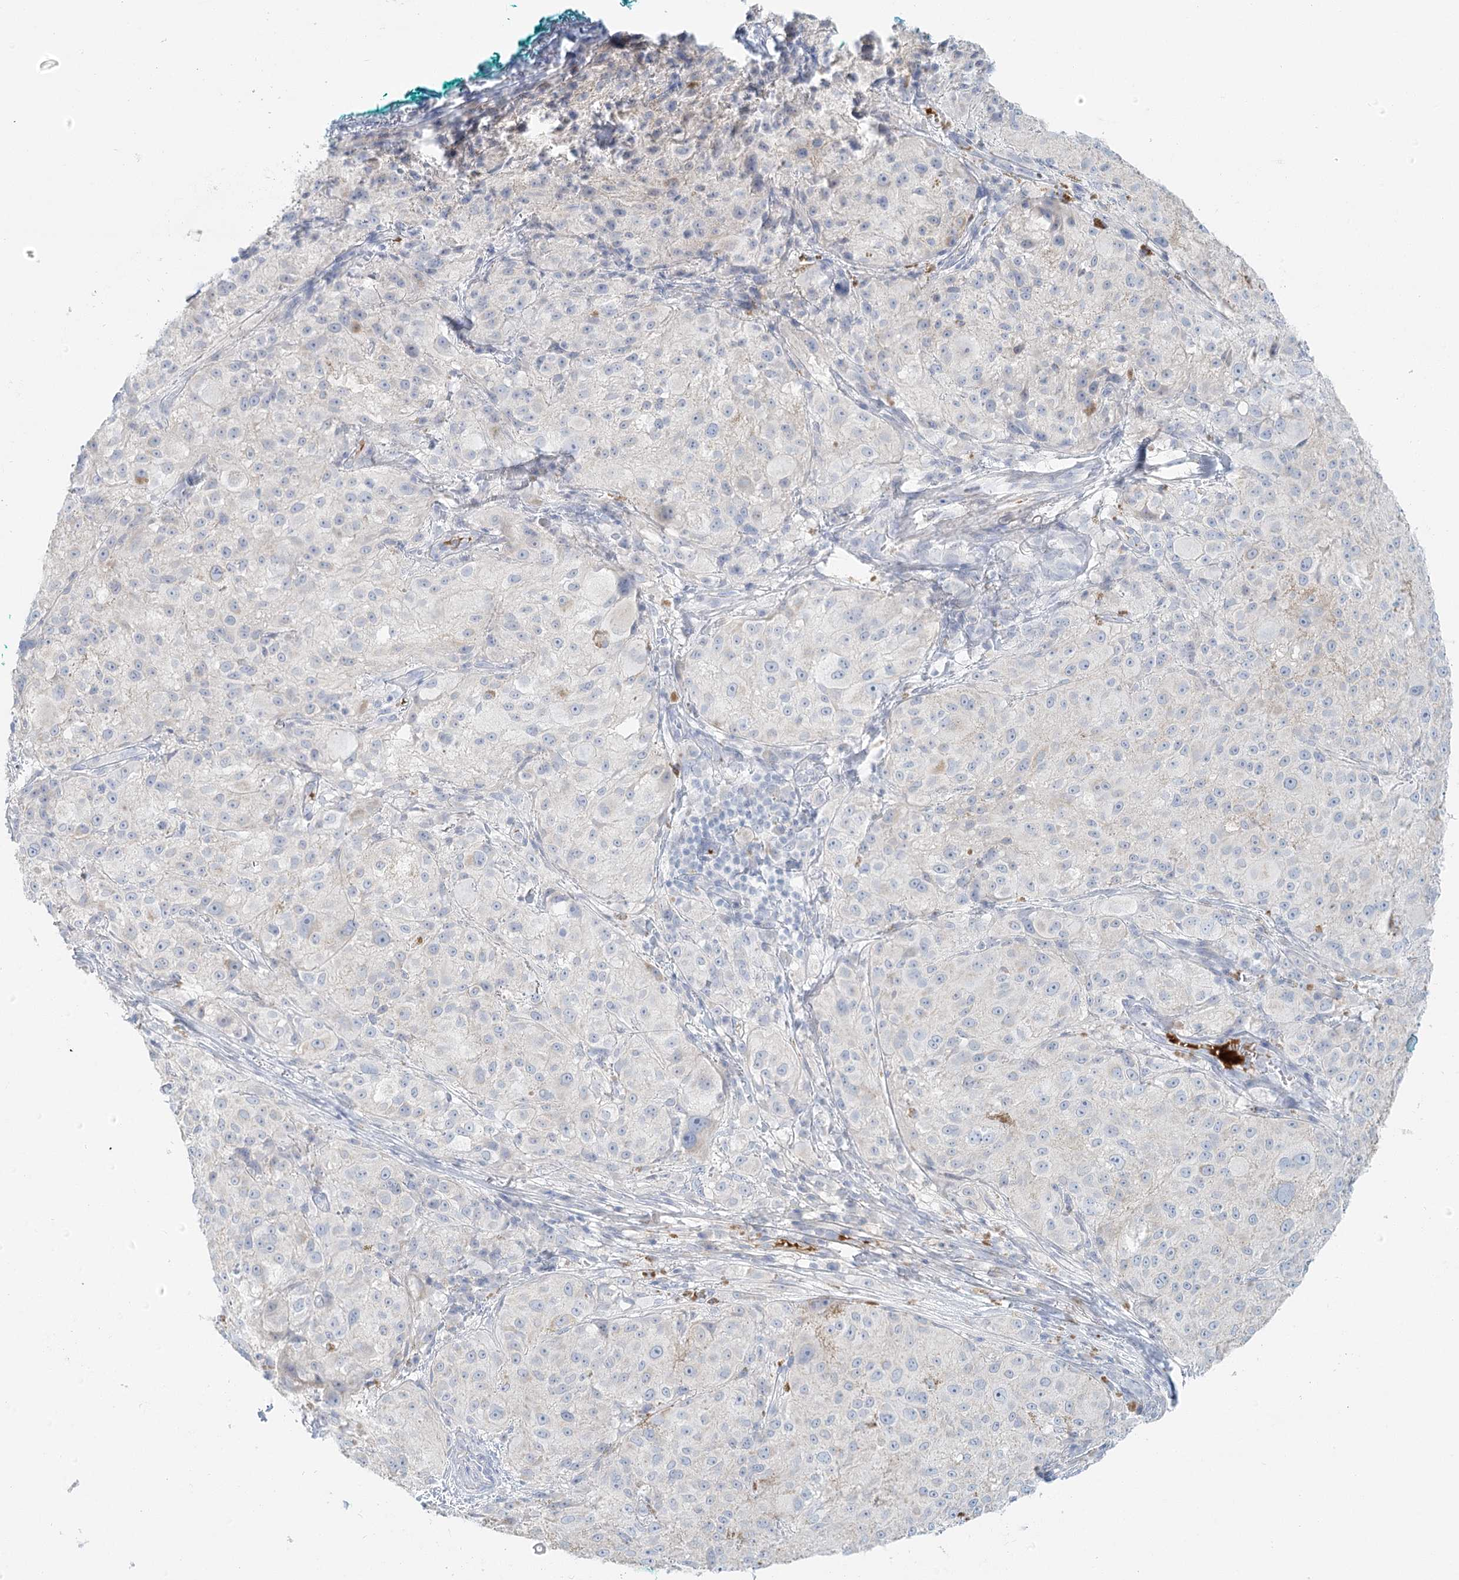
{"staining": {"intensity": "negative", "quantity": "none", "location": "none"}, "tissue": "melanoma", "cell_type": "Tumor cells", "image_type": "cancer", "snomed": [{"axis": "morphology", "description": "Necrosis, NOS"}, {"axis": "morphology", "description": "Malignant melanoma, NOS"}, {"axis": "topography", "description": "Skin"}], "caption": "DAB immunohistochemical staining of malignant melanoma reveals no significant positivity in tumor cells. Nuclei are stained in blue.", "gene": "DMGDH", "patient": {"sex": "female", "age": 87}}